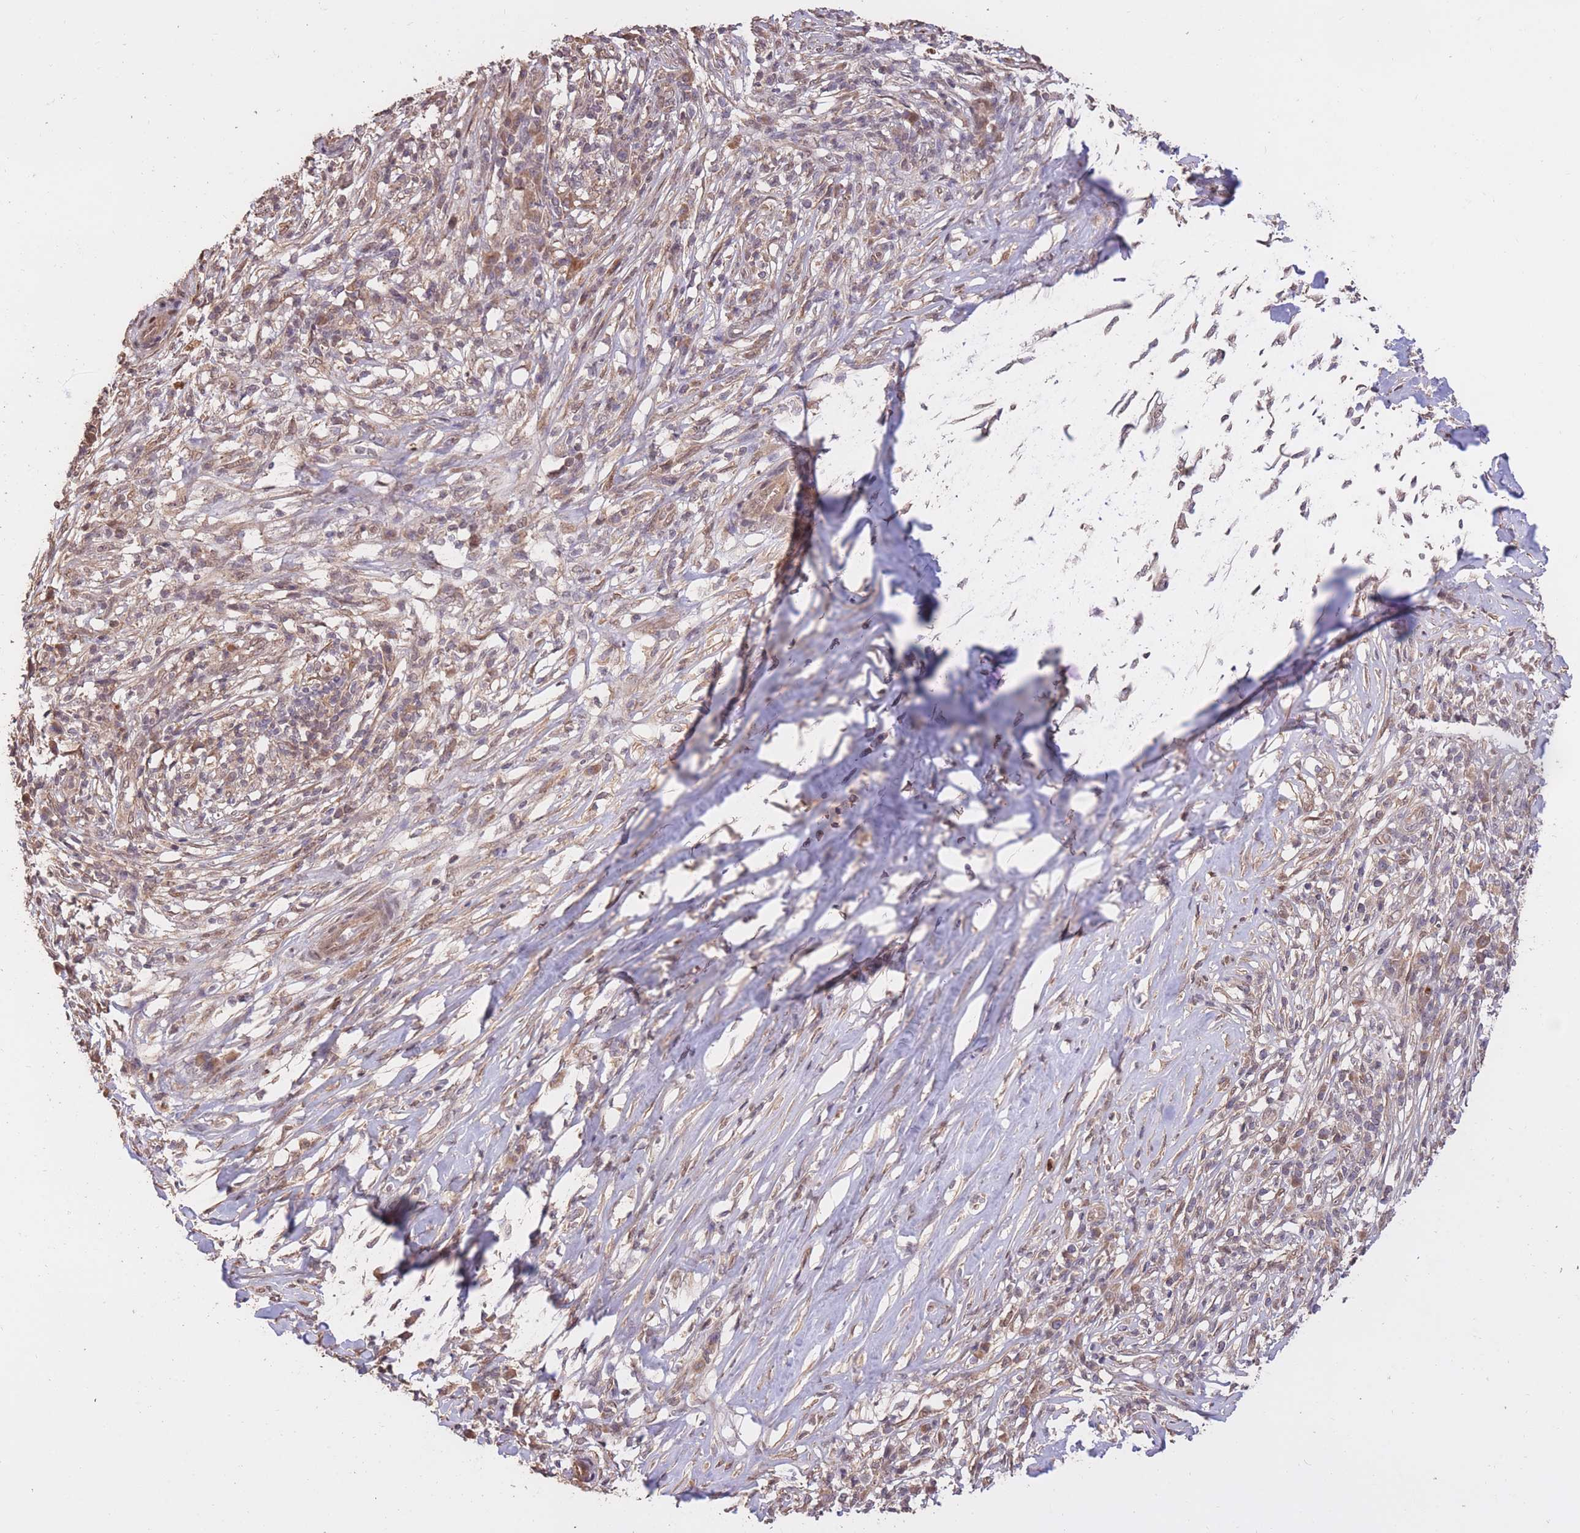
{"staining": {"intensity": "negative", "quantity": "none", "location": "none"}, "tissue": "melanoma", "cell_type": "Tumor cells", "image_type": "cancer", "snomed": [{"axis": "morphology", "description": "Malignant melanoma, NOS"}, {"axis": "topography", "description": "Skin"}], "caption": "Immunohistochemical staining of melanoma reveals no significant positivity in tumor cells. (Brightfield microscopy of DAB (3,3'-diaminobenzidine) immunohistochemistry at high magnification).", "gene": "RGS14", "patient": {"sex": "male", "age": 66}}